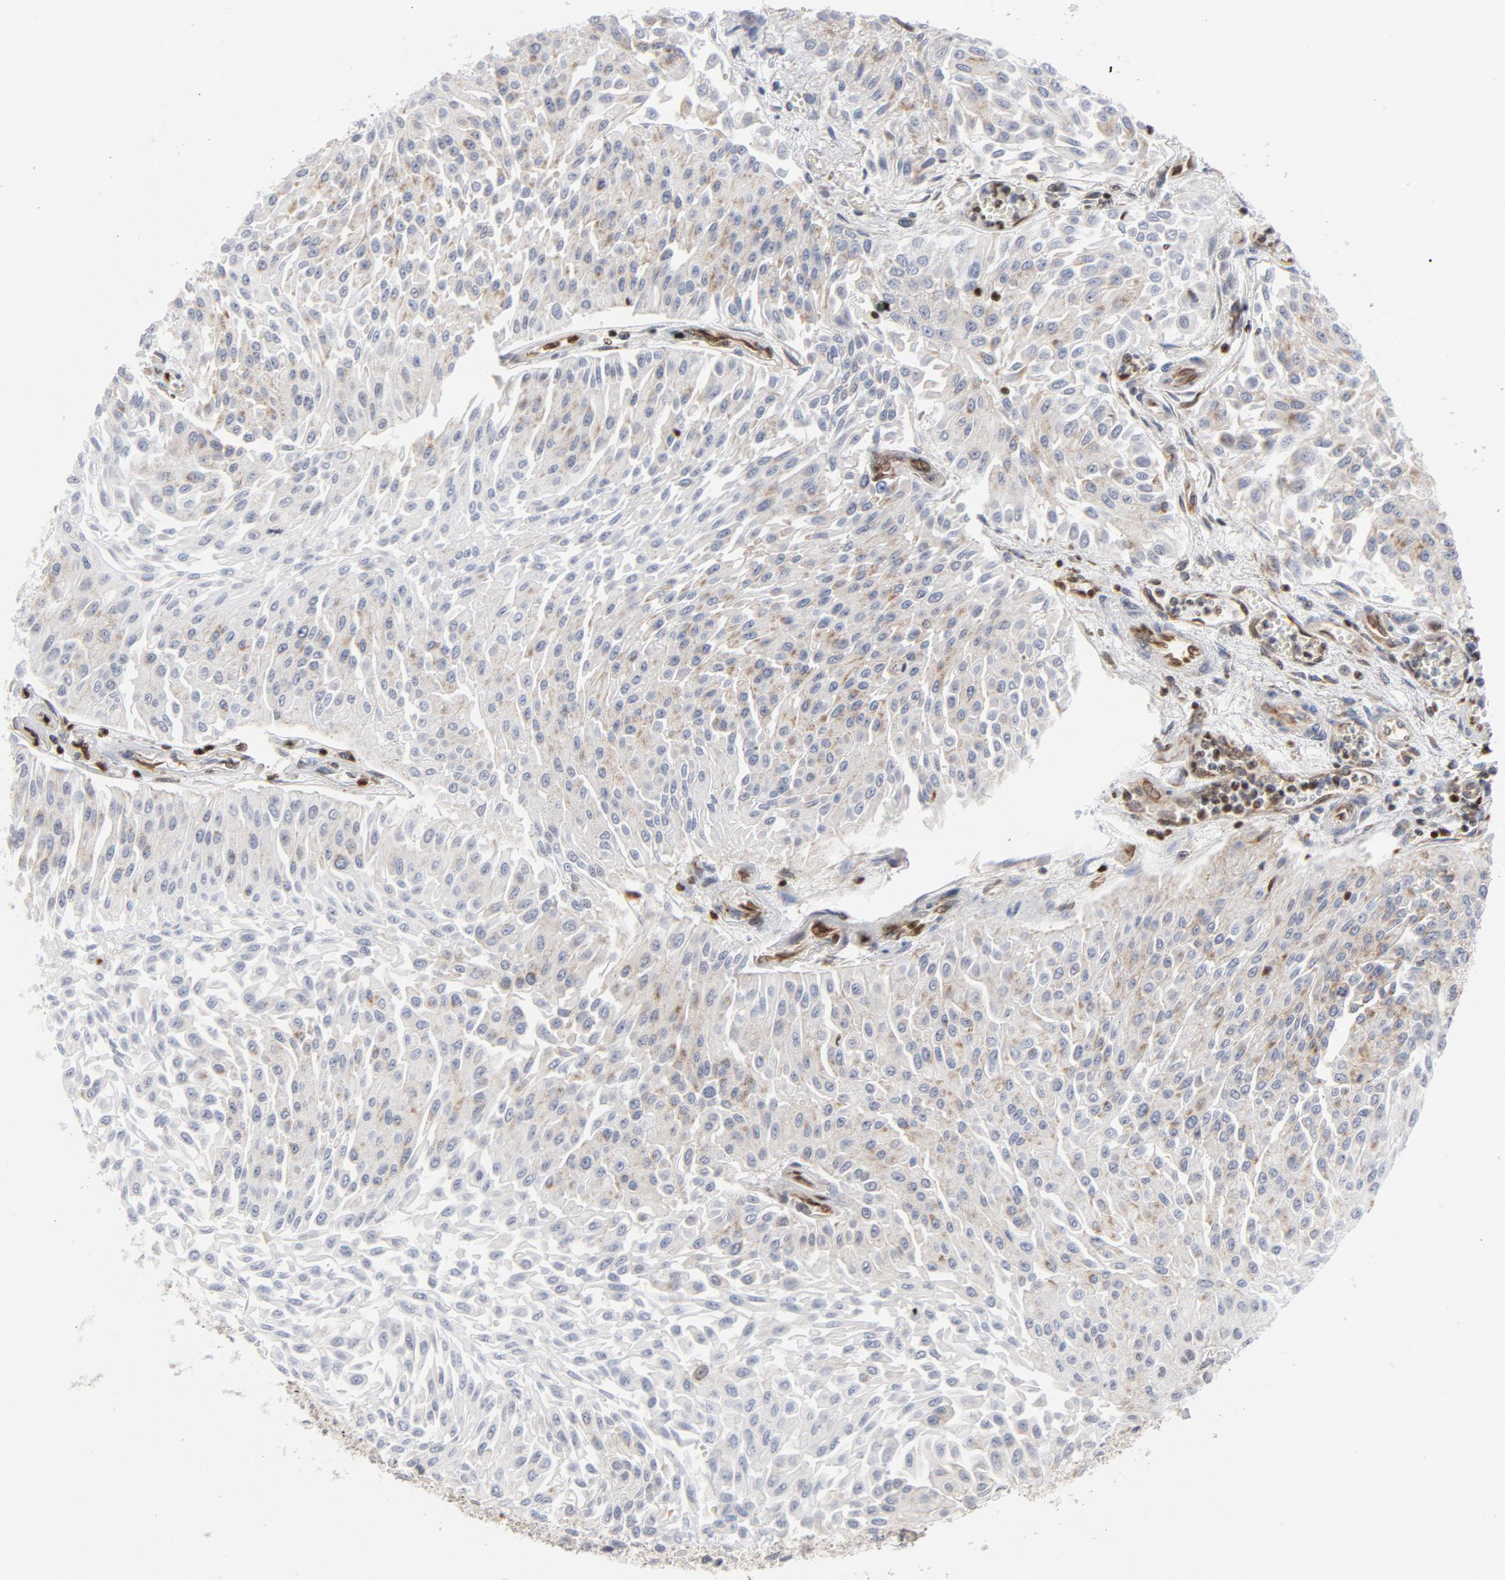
{"staining": {"intensity": "weak", "quantity": "<25%", "location": "cytoplasmic/membranous"}, "tissue": "urothelial cancer", "cell_type": "Tumor cells", "image_type": "cancer", "snomed": [{"axis": "morphology", "description": "Urothelial carcinoma, Low grade"}, {"axis": "topography", "description": "Urinary bladder"}], "caption": "A high-resolution image shows immunohistochemistry (IHC) staining of urothelial cancer, which displays no significant staining in tumor cells.", "gene": "OXA1L", "patient": {"sex": "male", "age": 86}}